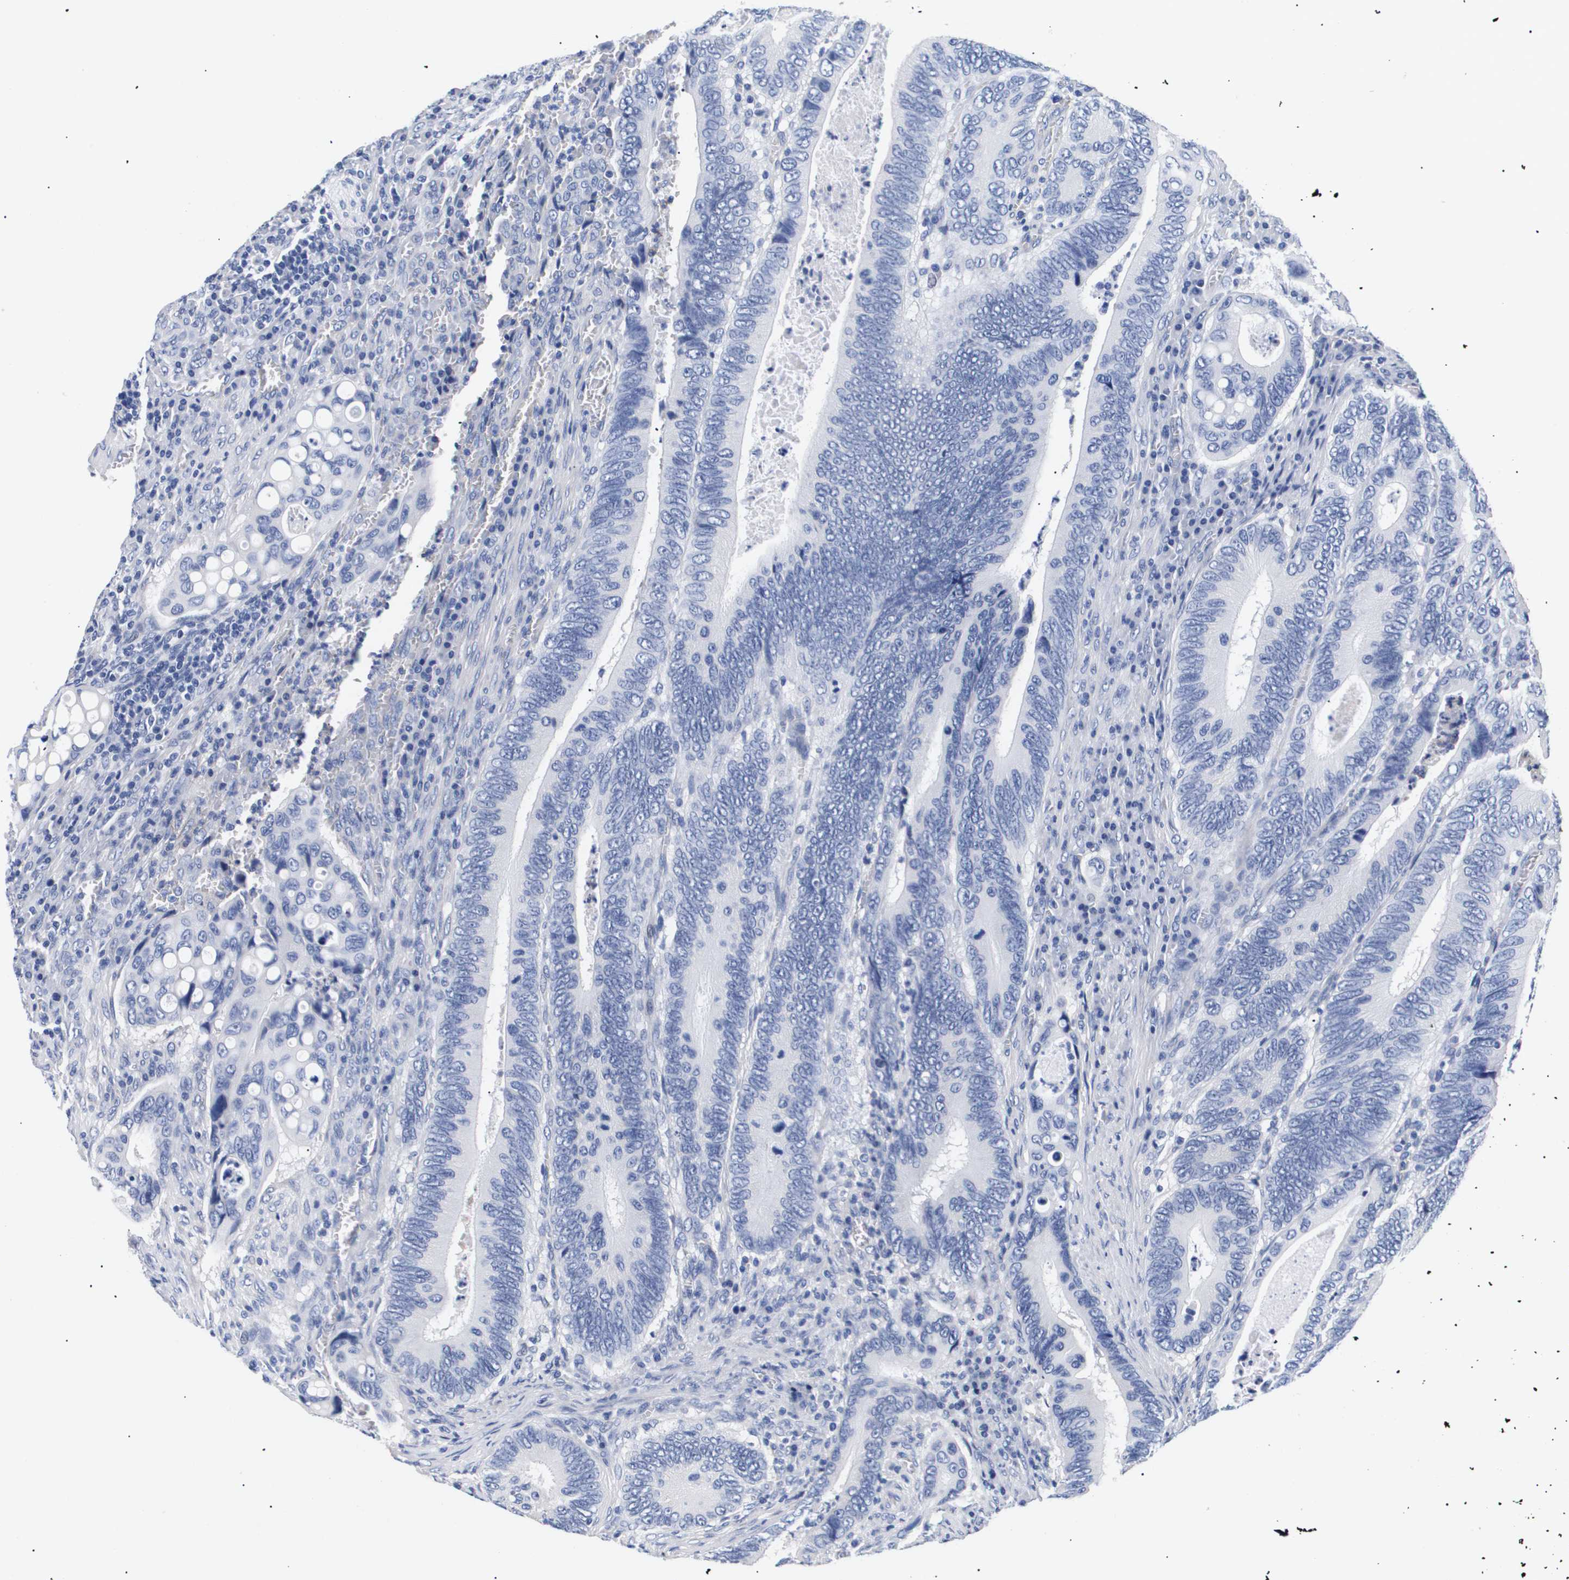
{"staining": {"intensity": "negative", "quantity": "none", "location": "none"}, "tissue": "colorectal cancer", "cell_type": "Tumor cells", "image_type": "cancer", "snomed": [{"axis": "morphology", "description": "Inflammation, NOS"}, {"axis": "morphology", "description": "Adenocarcinoma, NOS"}, {"axis": "topography", "description": "Colon"}], "caption": "Tumor cells are negative for protein expression in human colorectal cancer (adenocarcinoma). (Stains: DAB (3,3'-diaminobenzidine) IHC with hematoxylin counter stain, Microscopy: brightfield microscopy at high magnification).", "gene": "ATP6V0A4", "patient": {"sex": "male", "age": 72}}